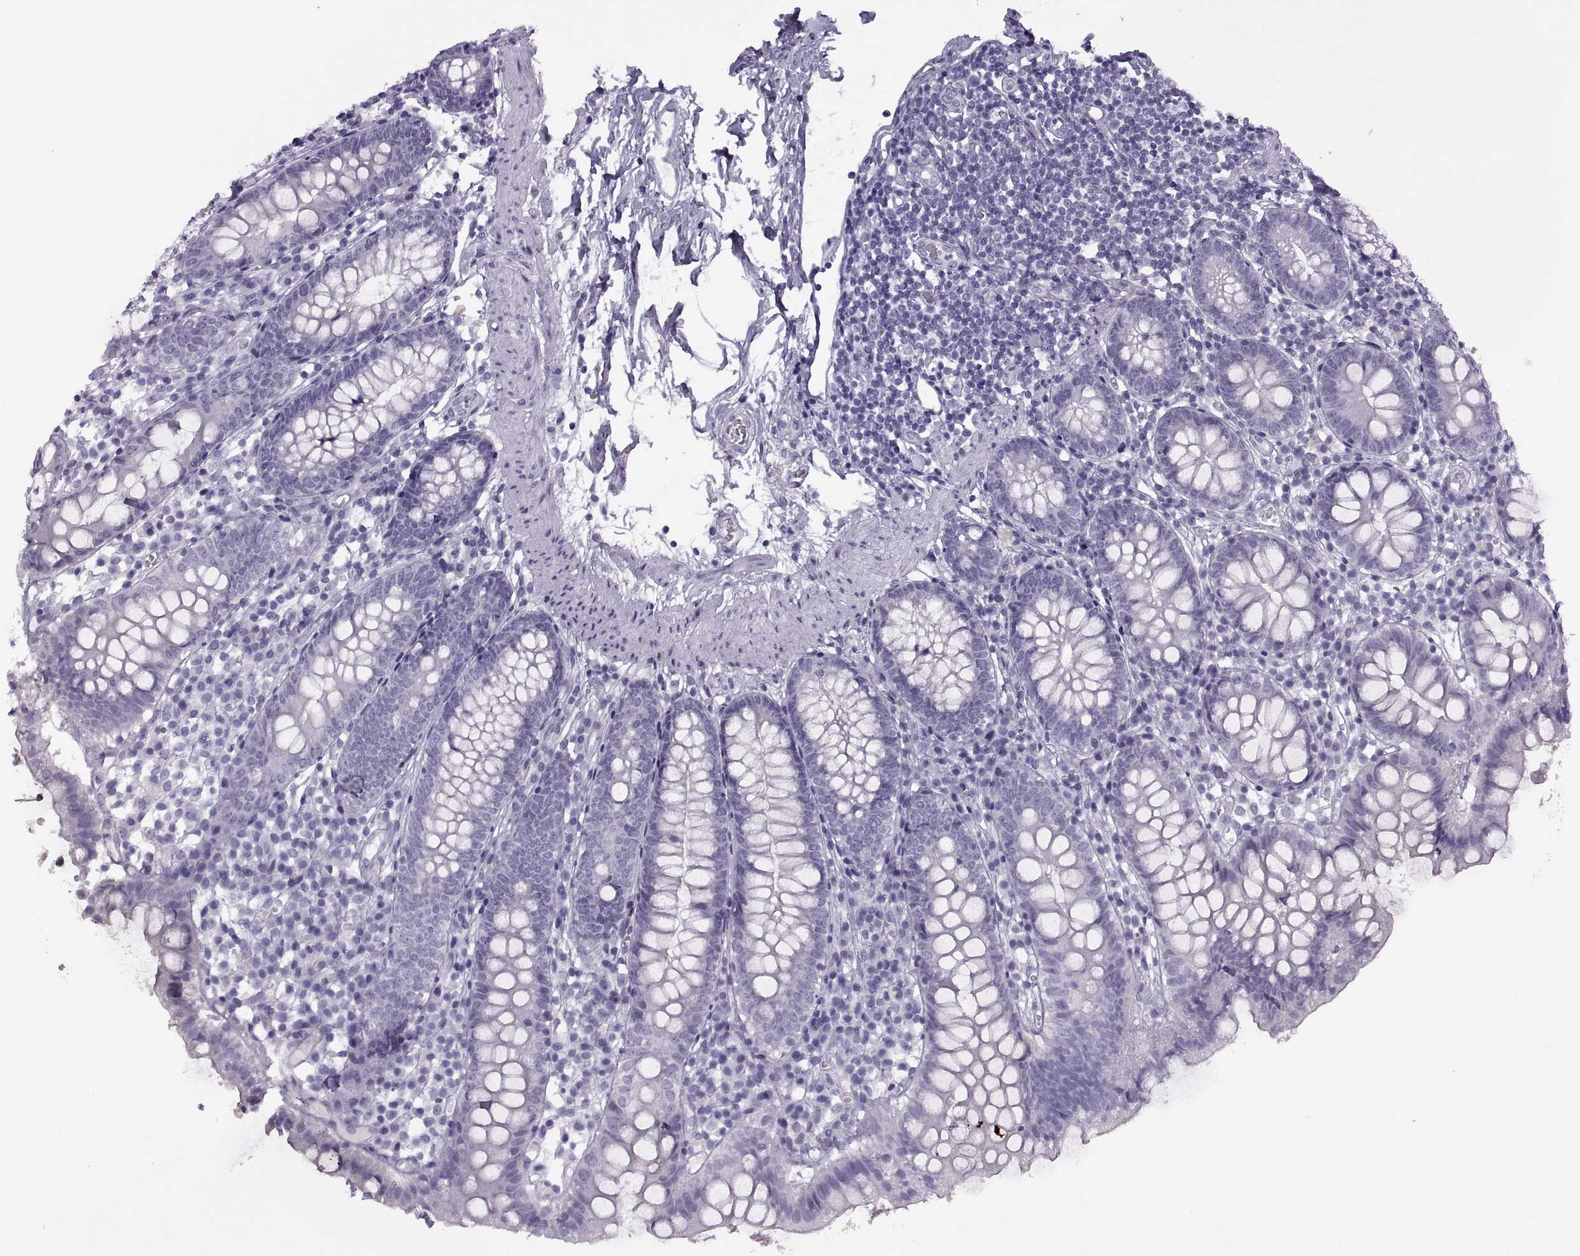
{"staining": {"intensity": "negative", "quantity": "none", "location": "none"}, "tissue": "small intestine", "cell_type": "Glandular cells", "image_type": "normal", "snomed": [{"axis": "morphology", "description": "Normal tissue, NOS"}, {"axis": "topography", "description": "Small intestine"}], "caption": "DAB immunohistochemical staining of normal small intestine displays no significant positivity in glandular cells.", "gene": "FAM24A", "patient": {"sex": "female", "age": 90}}